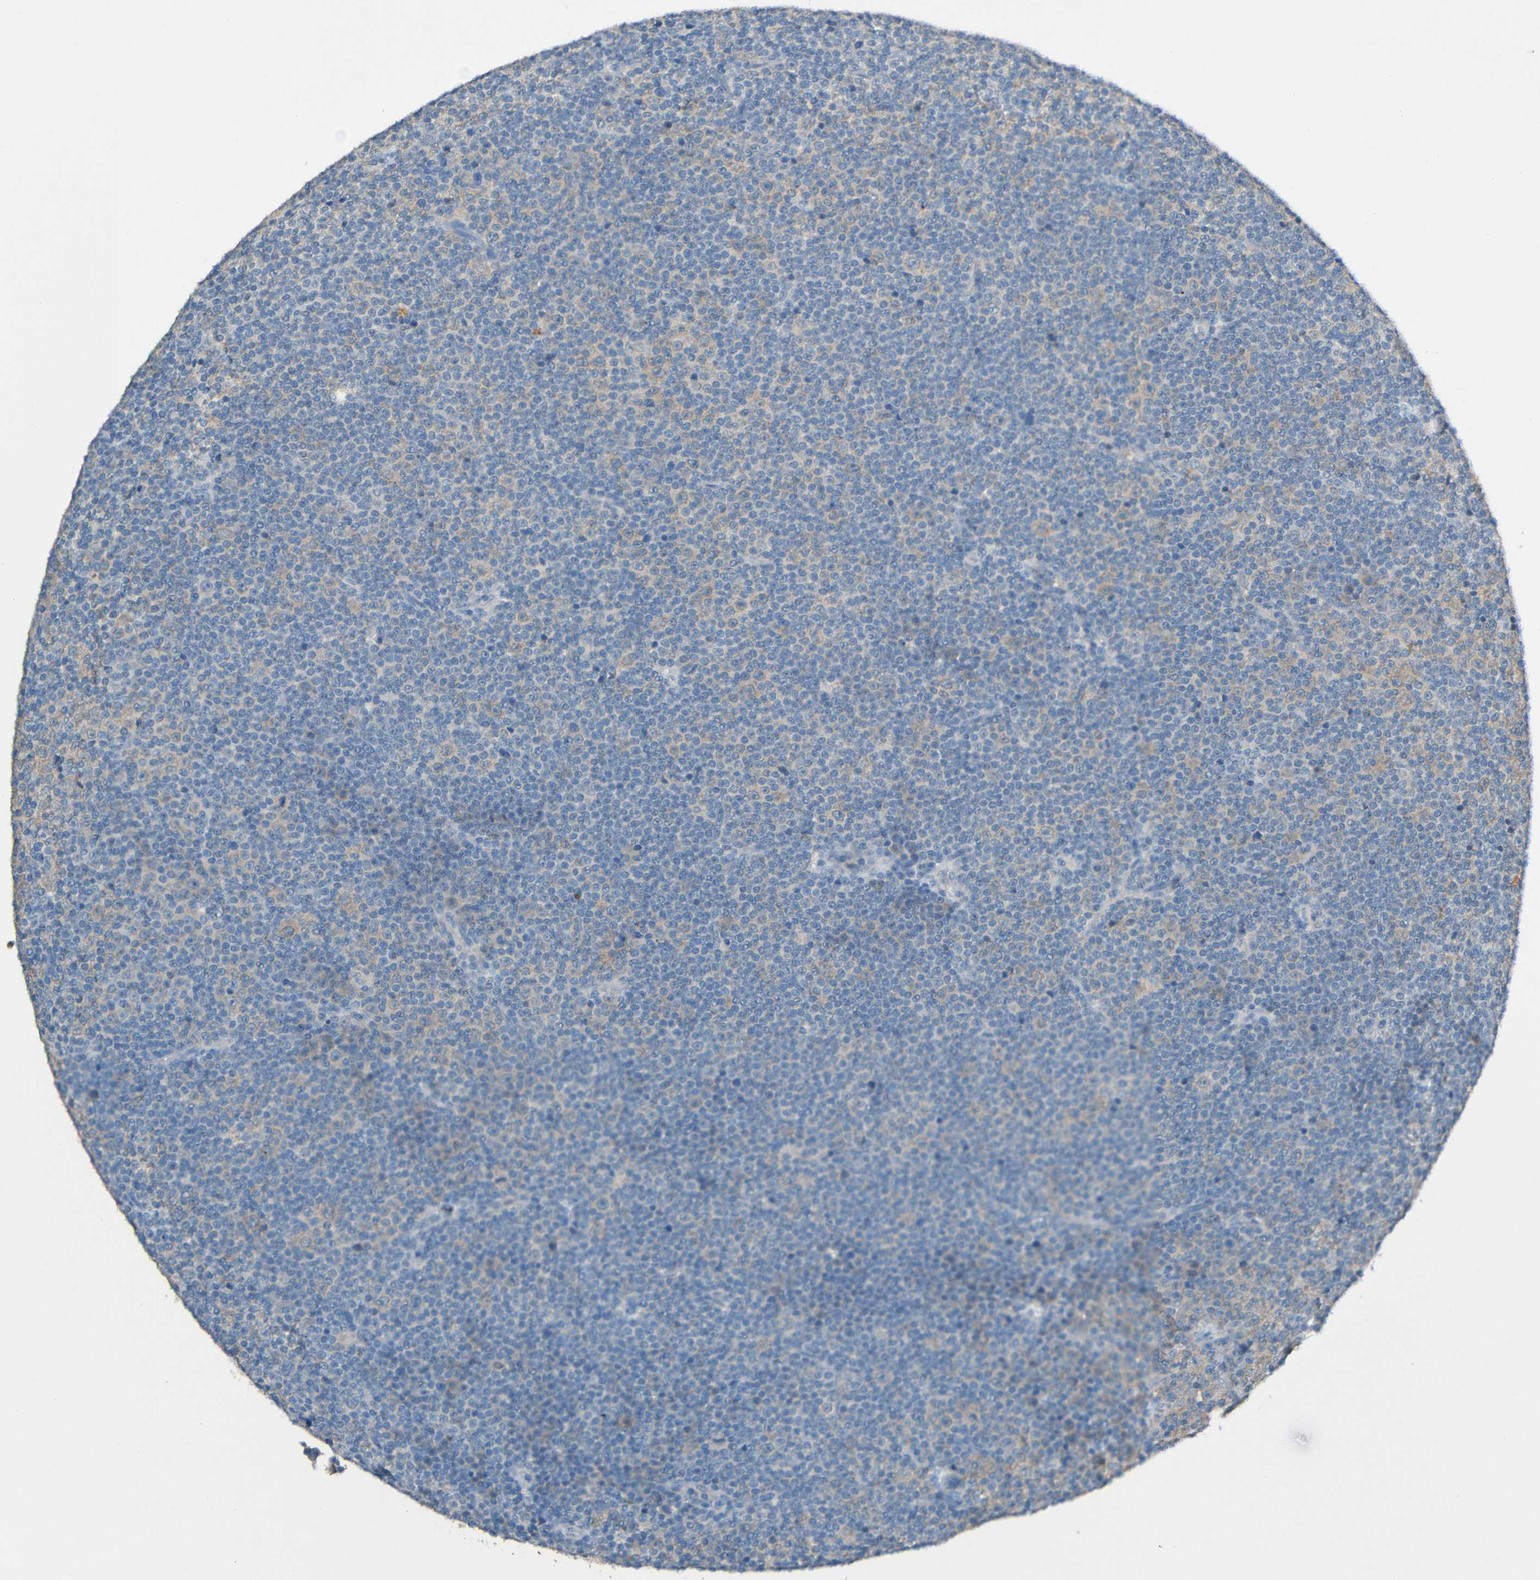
{"staining": {"intensity": "weak", "quantity": "<25%", "location": "cytoplasmic/membranous"}, "tissue": "lymphoma", "cell_type": "Tumor cells", "image_type": "cancer", "snomed": [{"axis": "morphology", "description": "Malignant lymphoma, non-Hodgkin's type, Low grade"}, {"axis": "topography", "description": "Lymph node"}], "caption": "Tumor cells are negative for protein expression in human low-grade malignant lymphoma, non-Hodgkin's type.", "gene": "LRRC70", "patient": {"sex": "female", "age": 67}}